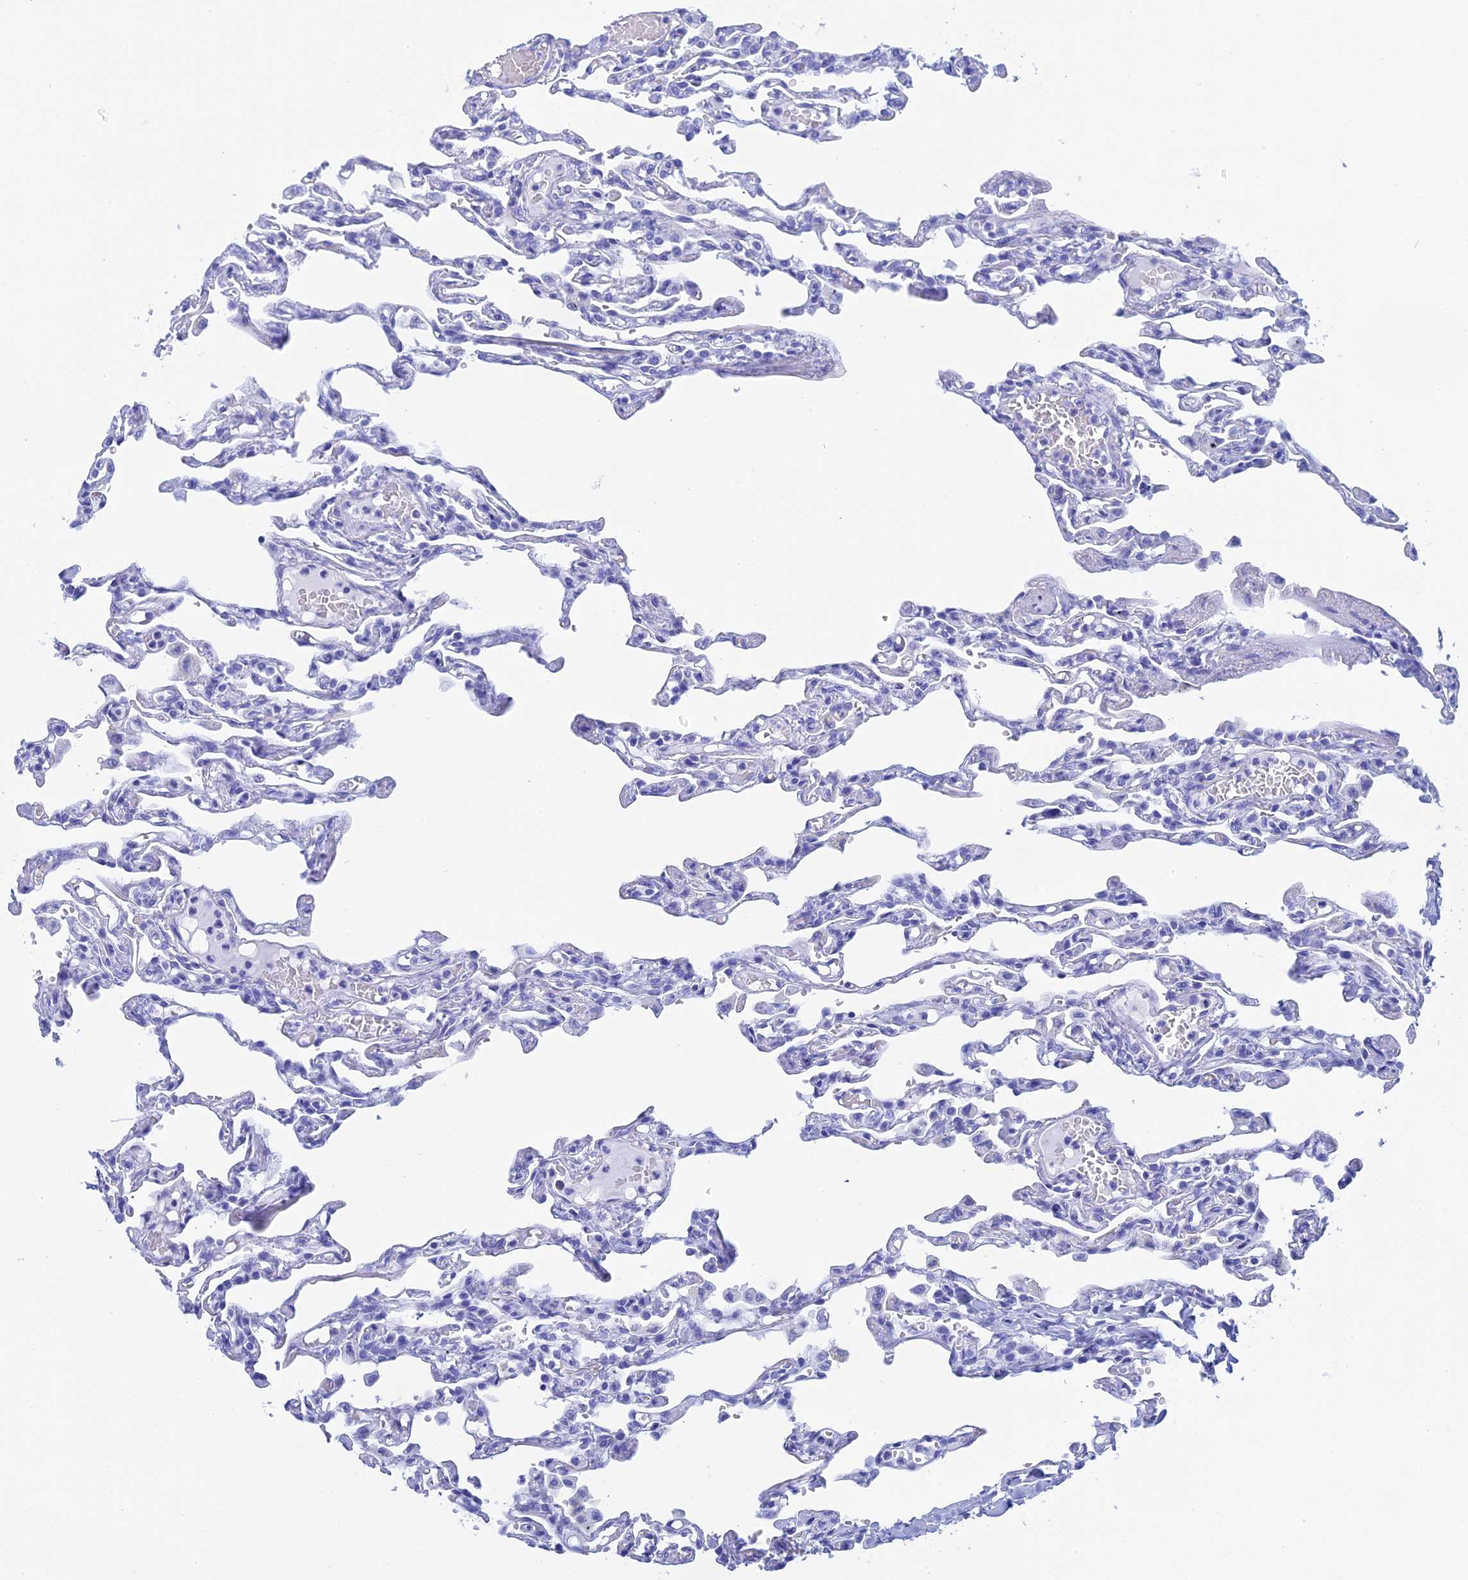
{"staining": {"intensity": "negative", "quantity": "none", "location": "none"}, "tissue": "lung", "cell_type": "Alveolar cells", "image_type": "normal", "snomed": [{"axis": "morphology", "description": "Normal tissue, NOS"}, {"axis": "topography", "description": "Lung"}], "caption": "Alveolar cells show no significant protein positivity in unremarkable lung. (DAB immunohistochemistry with hematoxylin counter stain).", "gene": "TEX101", "patient": {"sex": "male", "age": 21}}